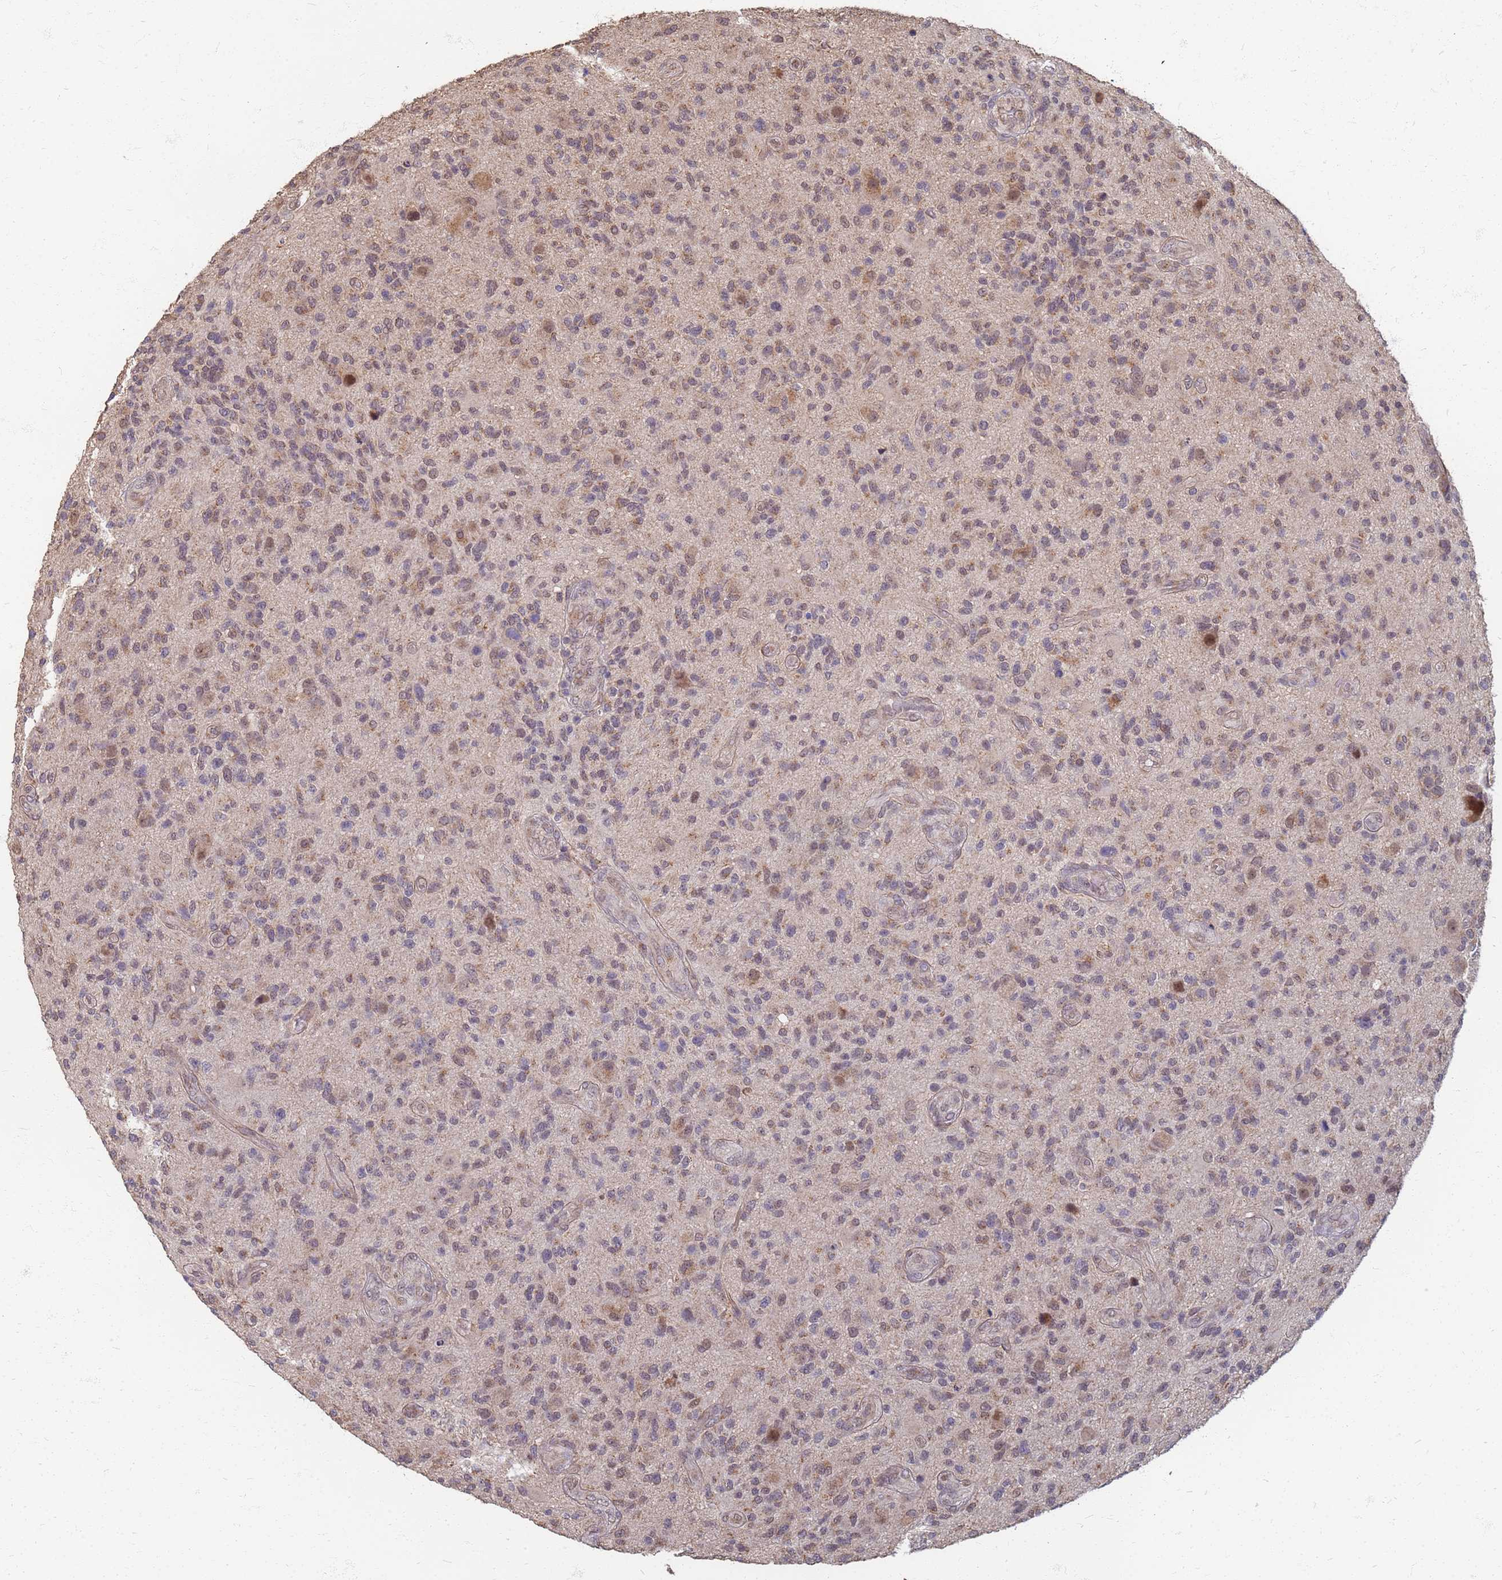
{"staining": {"intensity": "weak", "quantity": ">75%", "location": "cytoplasmic/membranous,nuclear"}, "tissue": "glioma", "cell_type": "Tumor cells", "image_type": "cancer", "snomed": [{"axis": "morphology", "description": "Glioma, malignant, High grade"}, {"axis": "topography", "description": "Brain"}], "caption": "Malignant high-grade glioma was stained to show a protein in brown. There is low levels of weak cytoplasmic/membranous and nuclear expression in approximately >75% of tumor cells. (Stains: DAB (3,3'-diaminobenzidine) in brown, nuclei in blue, Microscopy: brightfield microscopy at high magnification).", "gene": "ITGB4", "patient": {"sex": "male", "age": 47}}